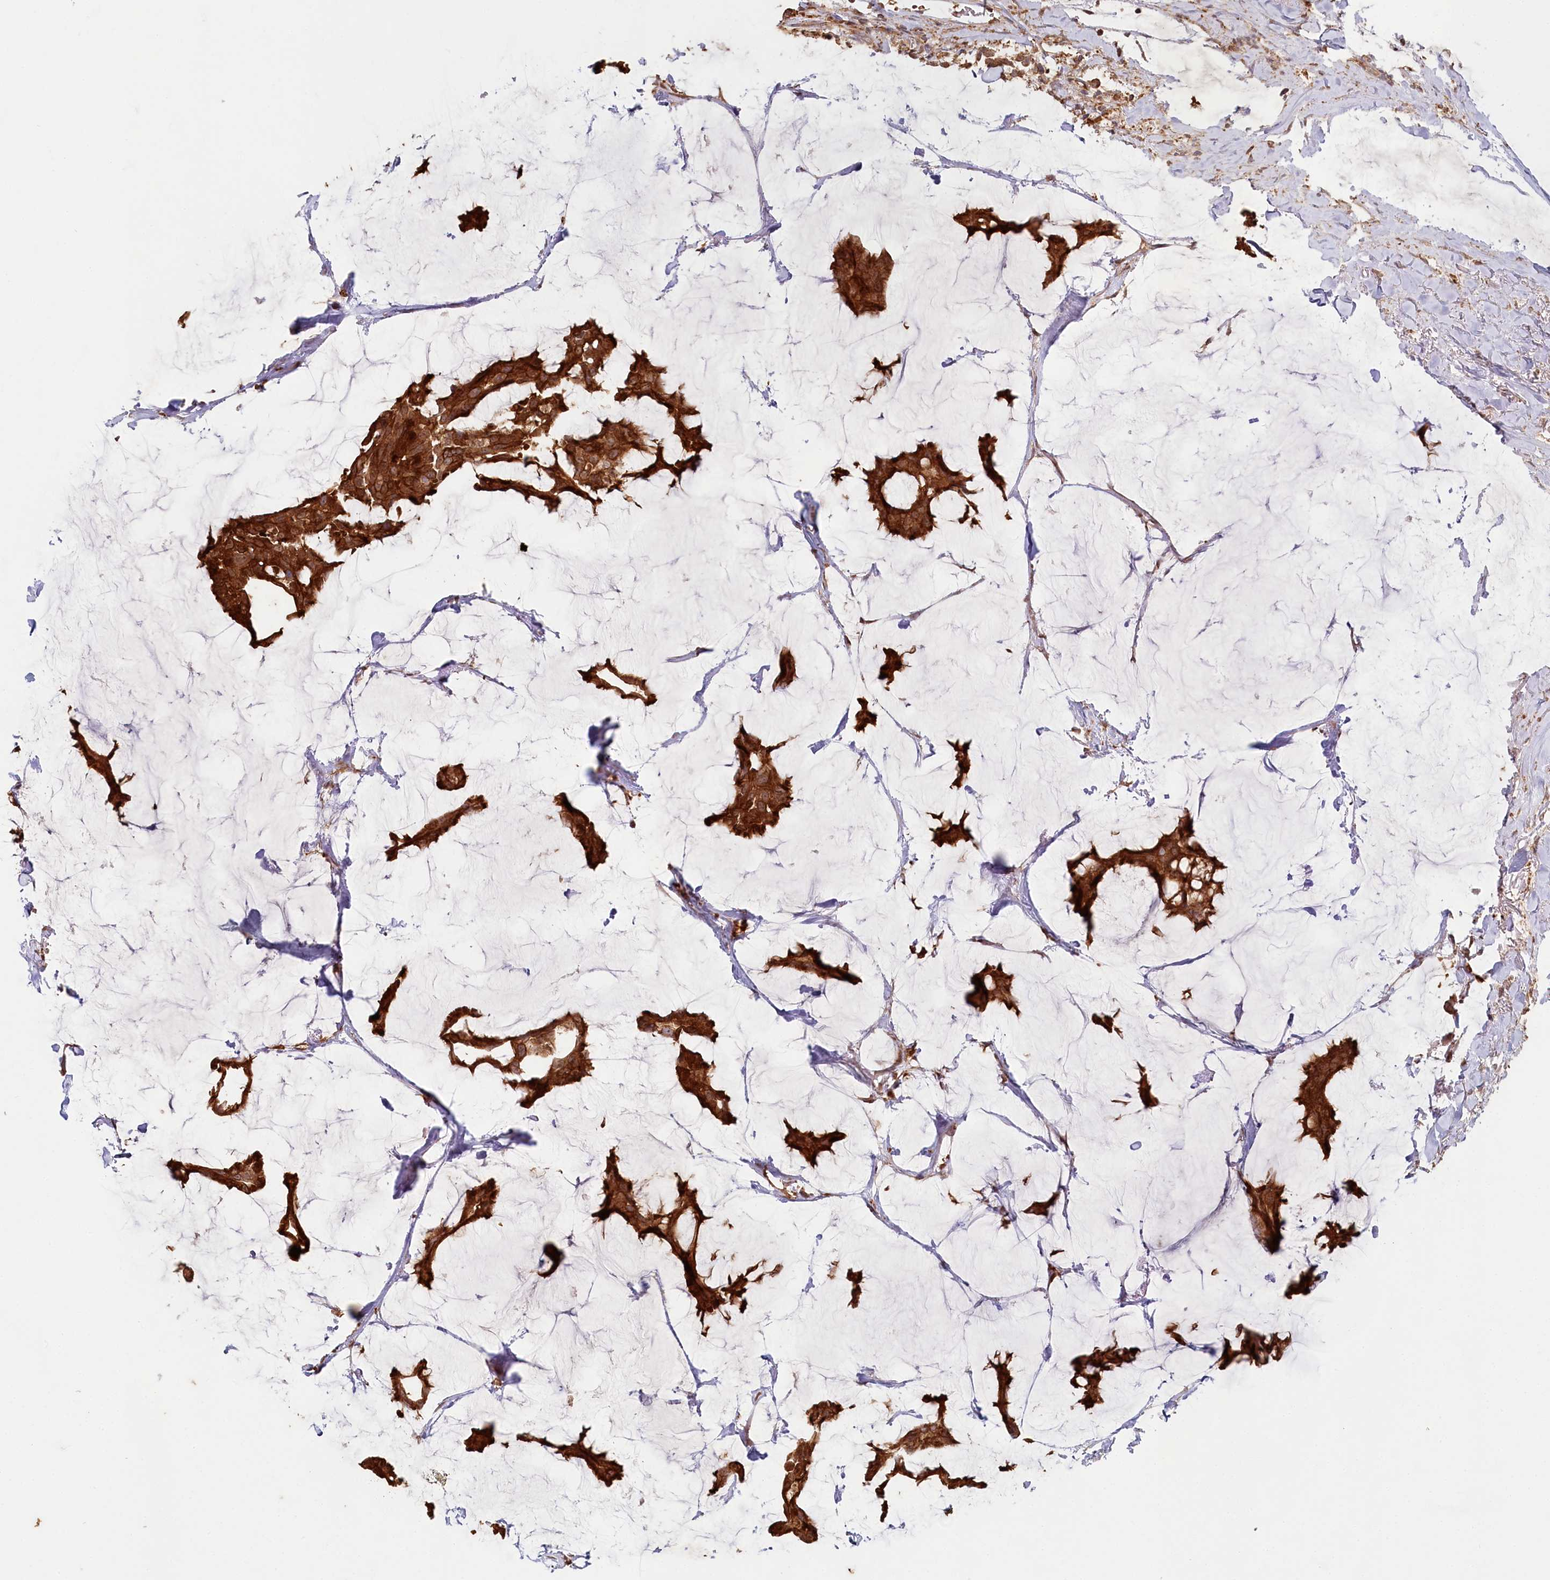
{"staining": {"intensity": "strong", "quantity": ">75%", "location": "cytoplasmic/membranous"}, "tissue": "breast cancer", "cell_type": "Tumor cells", "image_type": "cancer", "snomed": [{"axis": "morphology", "description": "Duct carcinoma"}, {"axis": "topography", "description": "Breast"}], "caption": "A high-resolution photomicrograph shows immunohistochemistry staining of invasive ductal carcinoma (breast), which exhibits strong cytoplasmic/membranous staining in about >75% of tumor cells.", "gene": "HAL", "patient": {"sex": "female", "age": 93}}